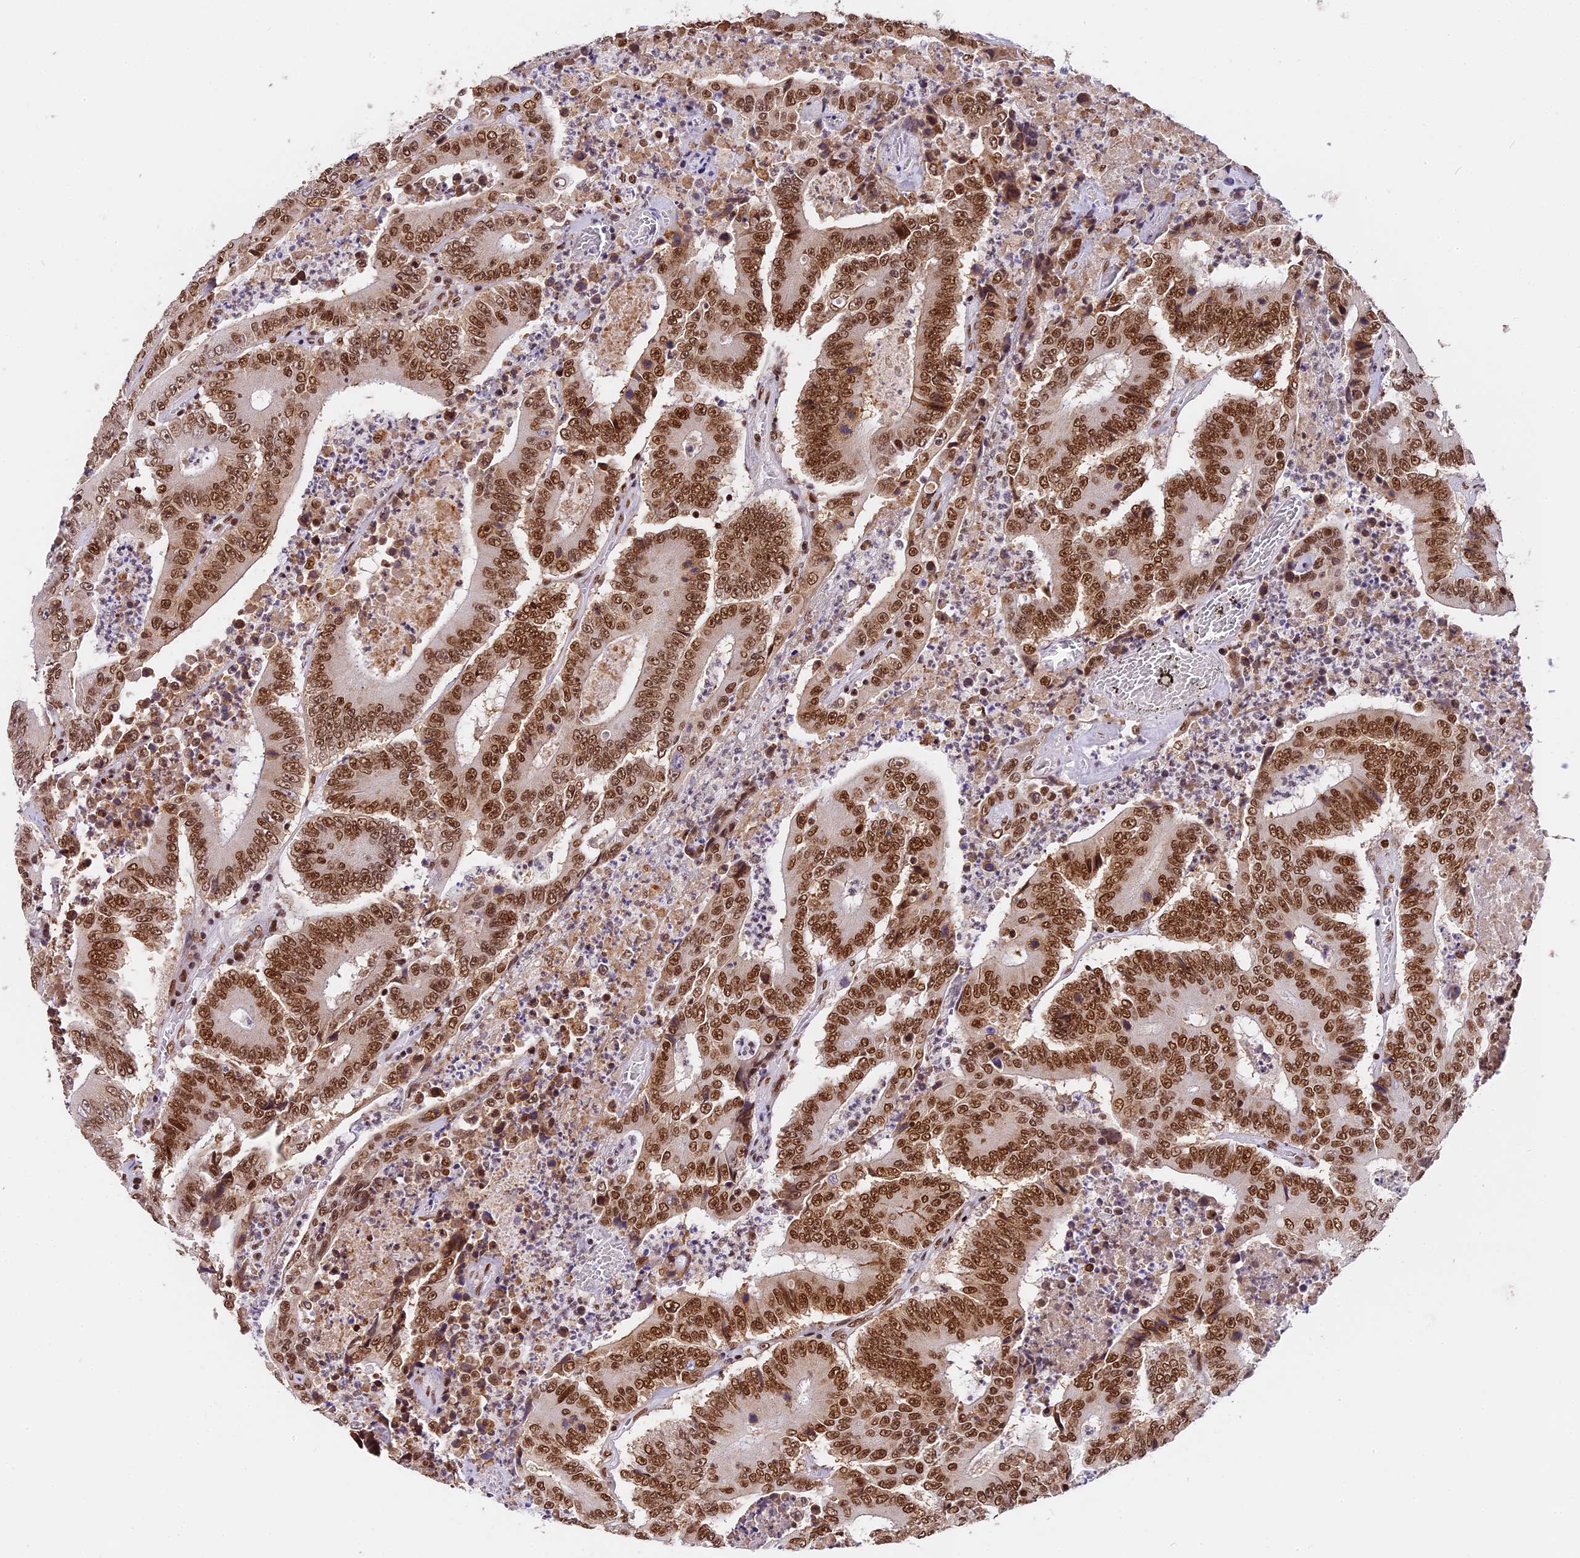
{"staining": {"intensity": "strong", "quantity": ">75%", "location": "nuclear"}, "tissue": "colorectal cancer", "cell_type": "Tumor cells", "image_type": "cancer", "snomed": [{"axis": "morphology", "description": "Adenocarcinoma, NOS"}, {"axis": "topography", "description": "Colon"}], "caption": "IHC photomicrograph of human adenocarcinoma (colorectal) stained for a protein (brown), which exhibits high levels of strong nuclear expression in approximately >75% of tumor cells.", "gene": "SBNO1", "patient": {"sex": "male", "age": 83}}